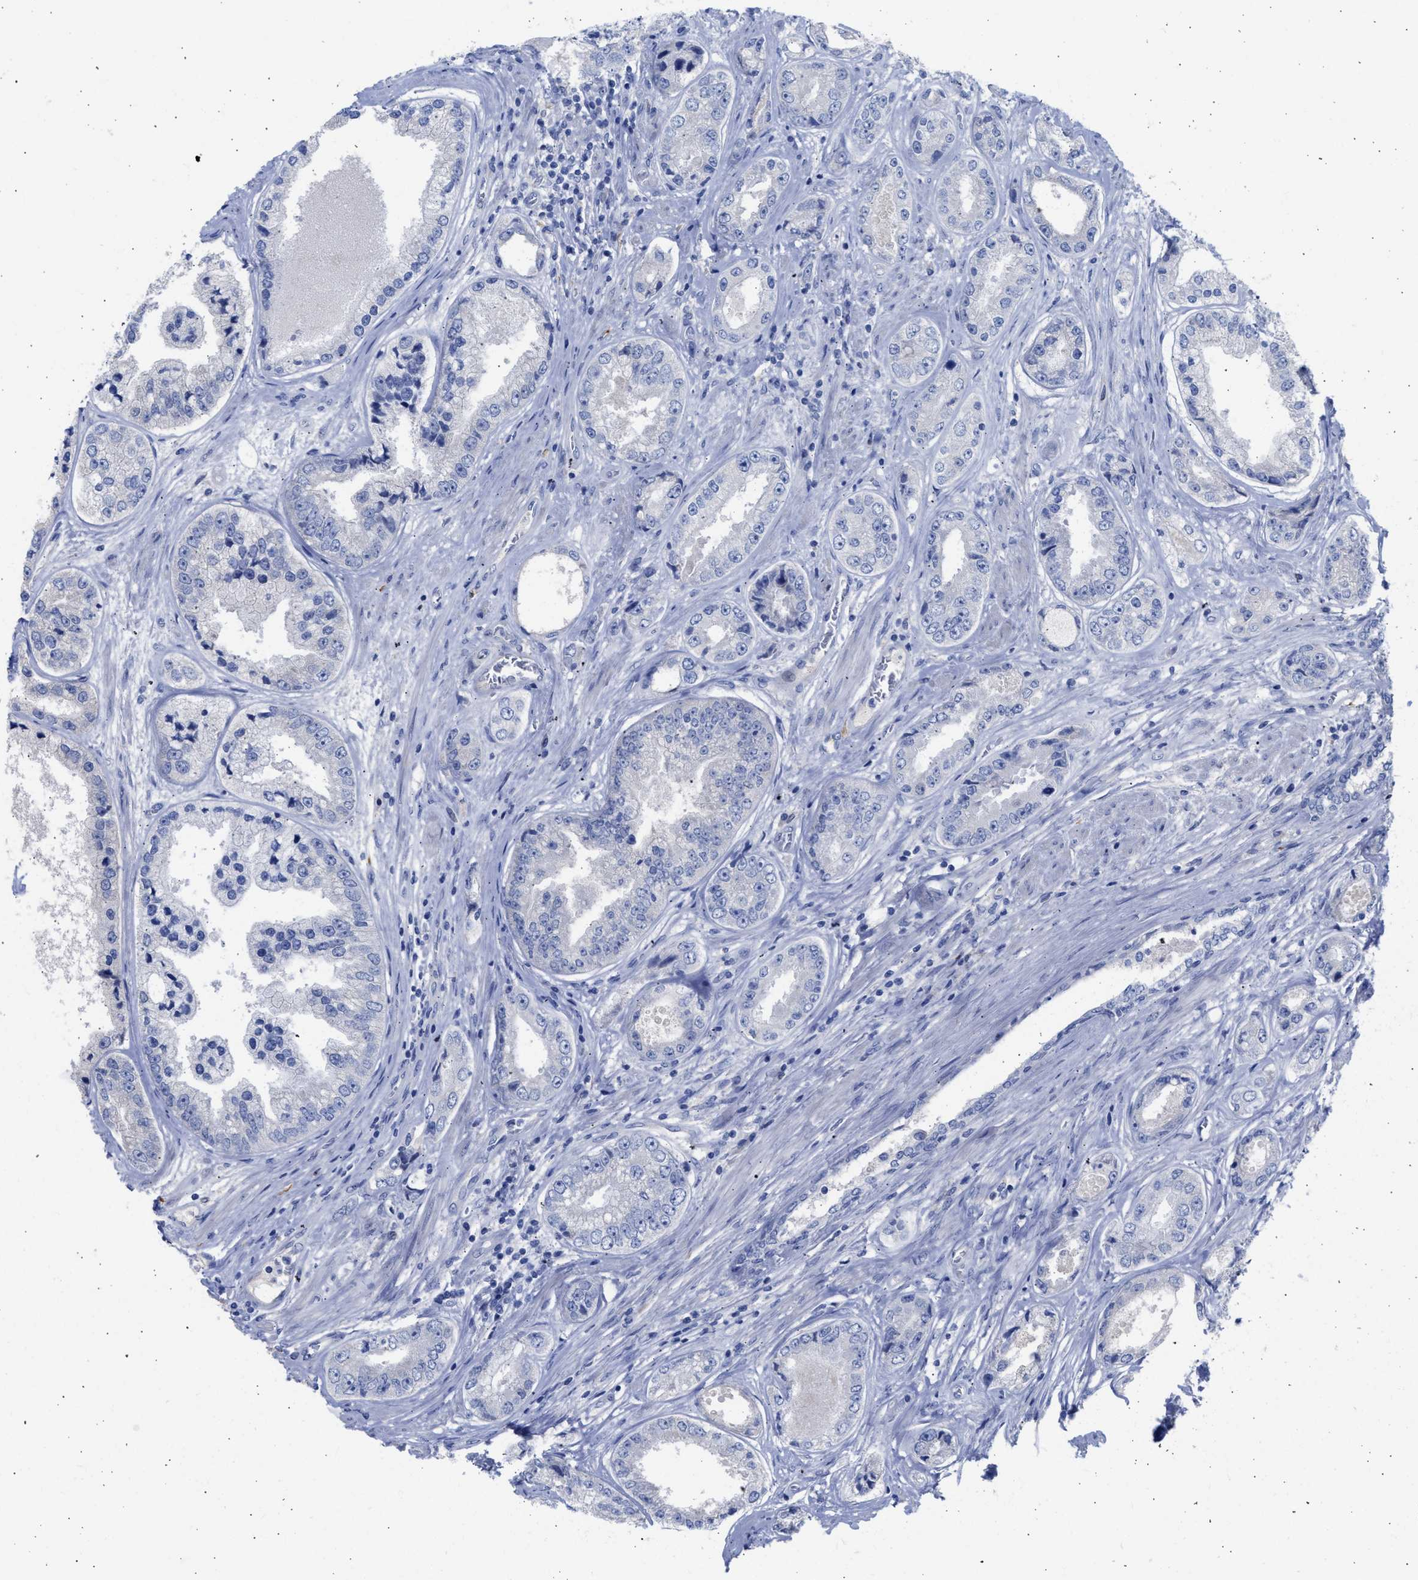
{"staining": {"intensity": "negative", "quantity": "none", "location": "none"}, "tissue": "prostate cancer", "cell_type": "Tumor cells", "image_type": "cancer", "snomed": [{"axis": "morphology", "description": "Adenocarcinoma, High grade"}, {"axis": "topography", "description": "Prostate"}], "caption": "IHC micrograph of neoplastic tissue: human high-grade adenocarcinoma (prostate) stained with DAB (3,3'-diaminobenzidine) demonstrates no significant protein positivity in tumor cells.", "gene": "RSPH1", "patient": {"sex": "male", "age": 61}}